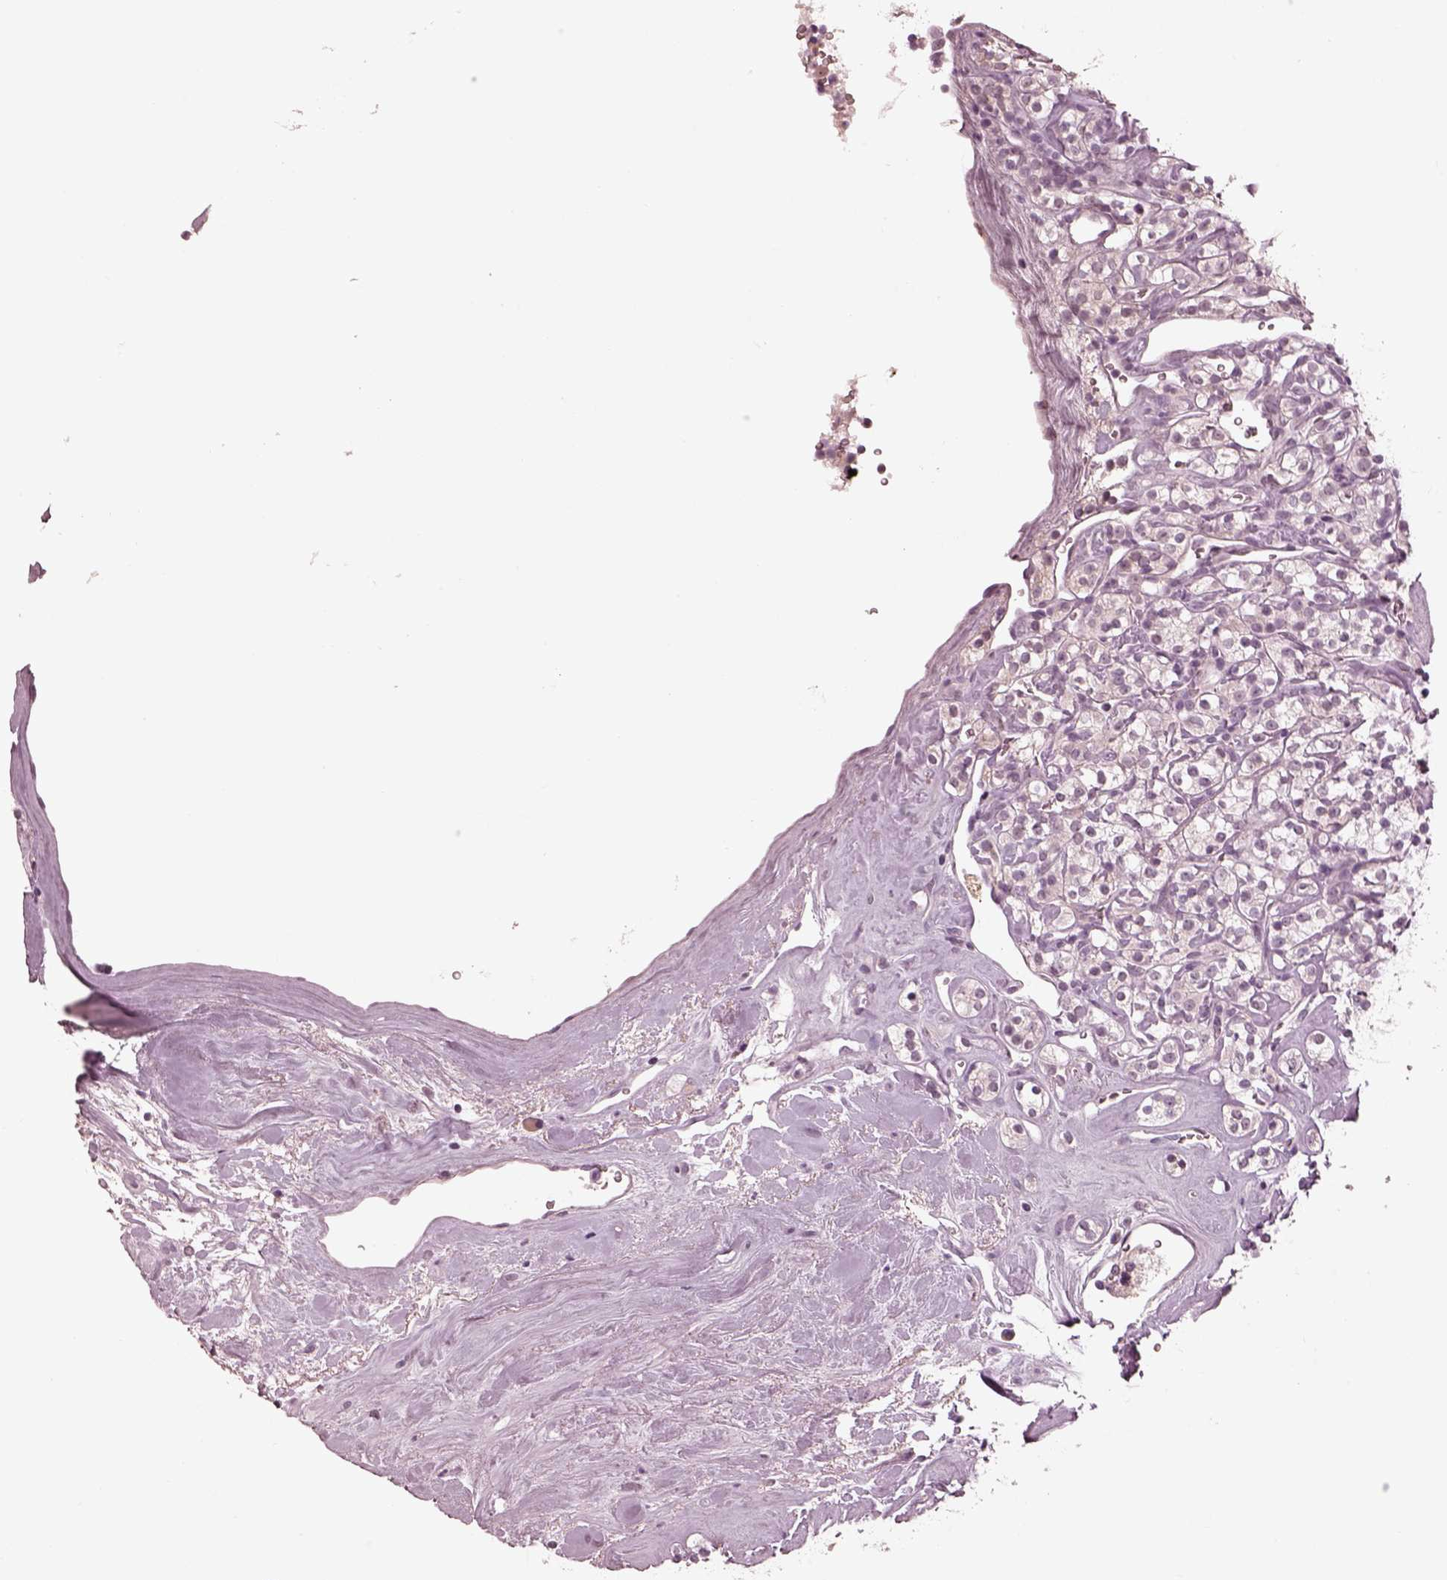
{"staining": {"intensity": "negative", "quantity": "none", "location": "none"}, "tissue": "renal cancer", "cell_type": "Tumor cells", "image_type": "cancer", "snomed": [{"axis": "morphology", "description": "Adenocarcinoma, NOS"}, {"axis": "topography", "description": "Kidney"}], "caption": "Tumor cells are negative for brown protein staining in renal cancer (adenocarcinoma).", "gene": "KCNA2", "patient": {"sex": "male", "age": 77}}